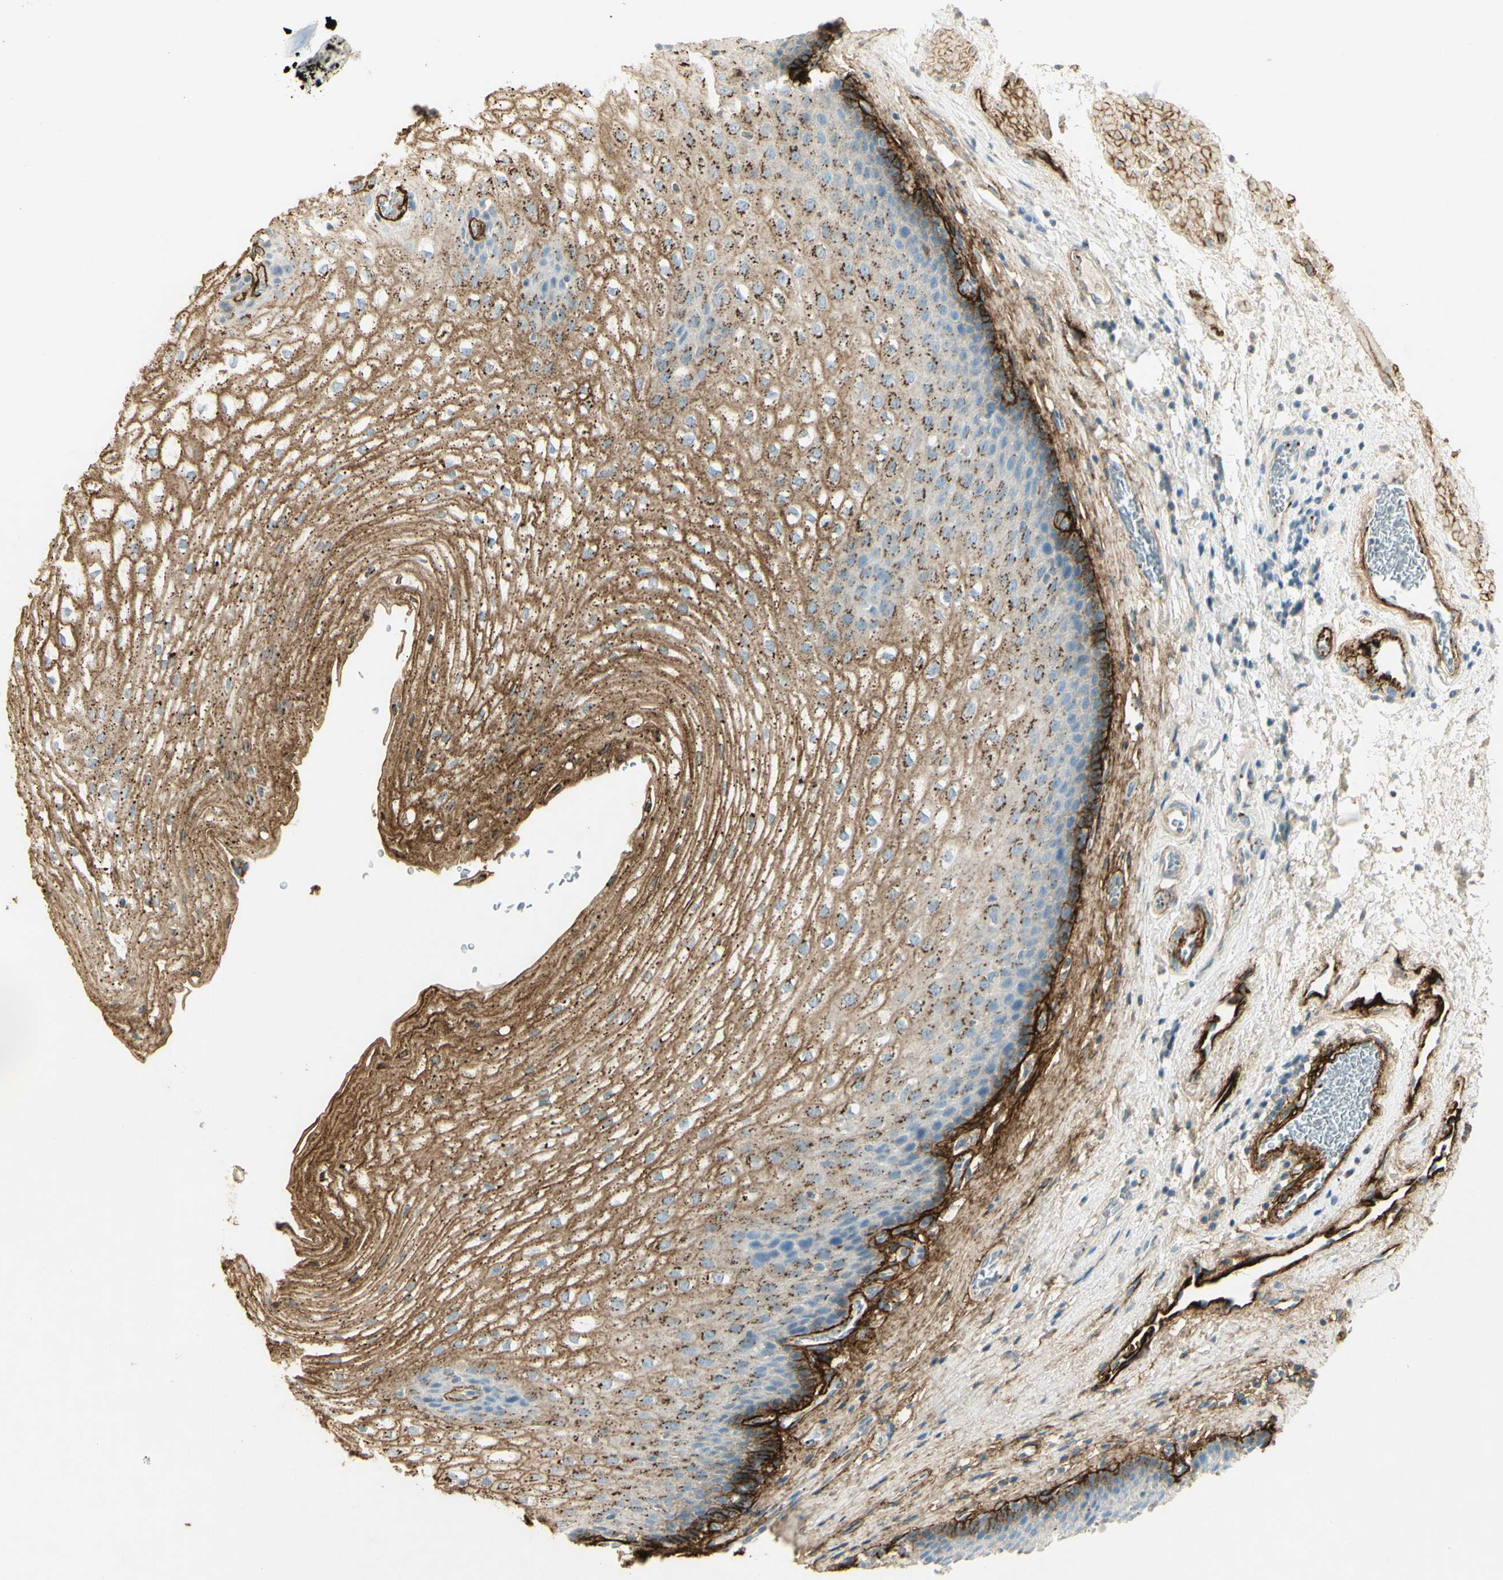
{"staining": {"intensity": "strong", "quantity": "<25%", "location": "cytoplasmic/membranous"}, "tissue": "esophagus", "cell_type": "Squamous epithelial cells", "image_type": "normal", "snomed": [{"axis": "morphology", "description": "Normal tissue, NOS"}, {"axis": "topography", "description": "Esophagus"}], "caption": "This image demonstrates immunohistochemistry (IHC) staining of unremarkable esophagus, with medium strong cytoplasmic/membranous positivity in about <25% of squamous epithelial cells.", "gene": "TNN", "patient": {"sex": "male", "age": 48}}